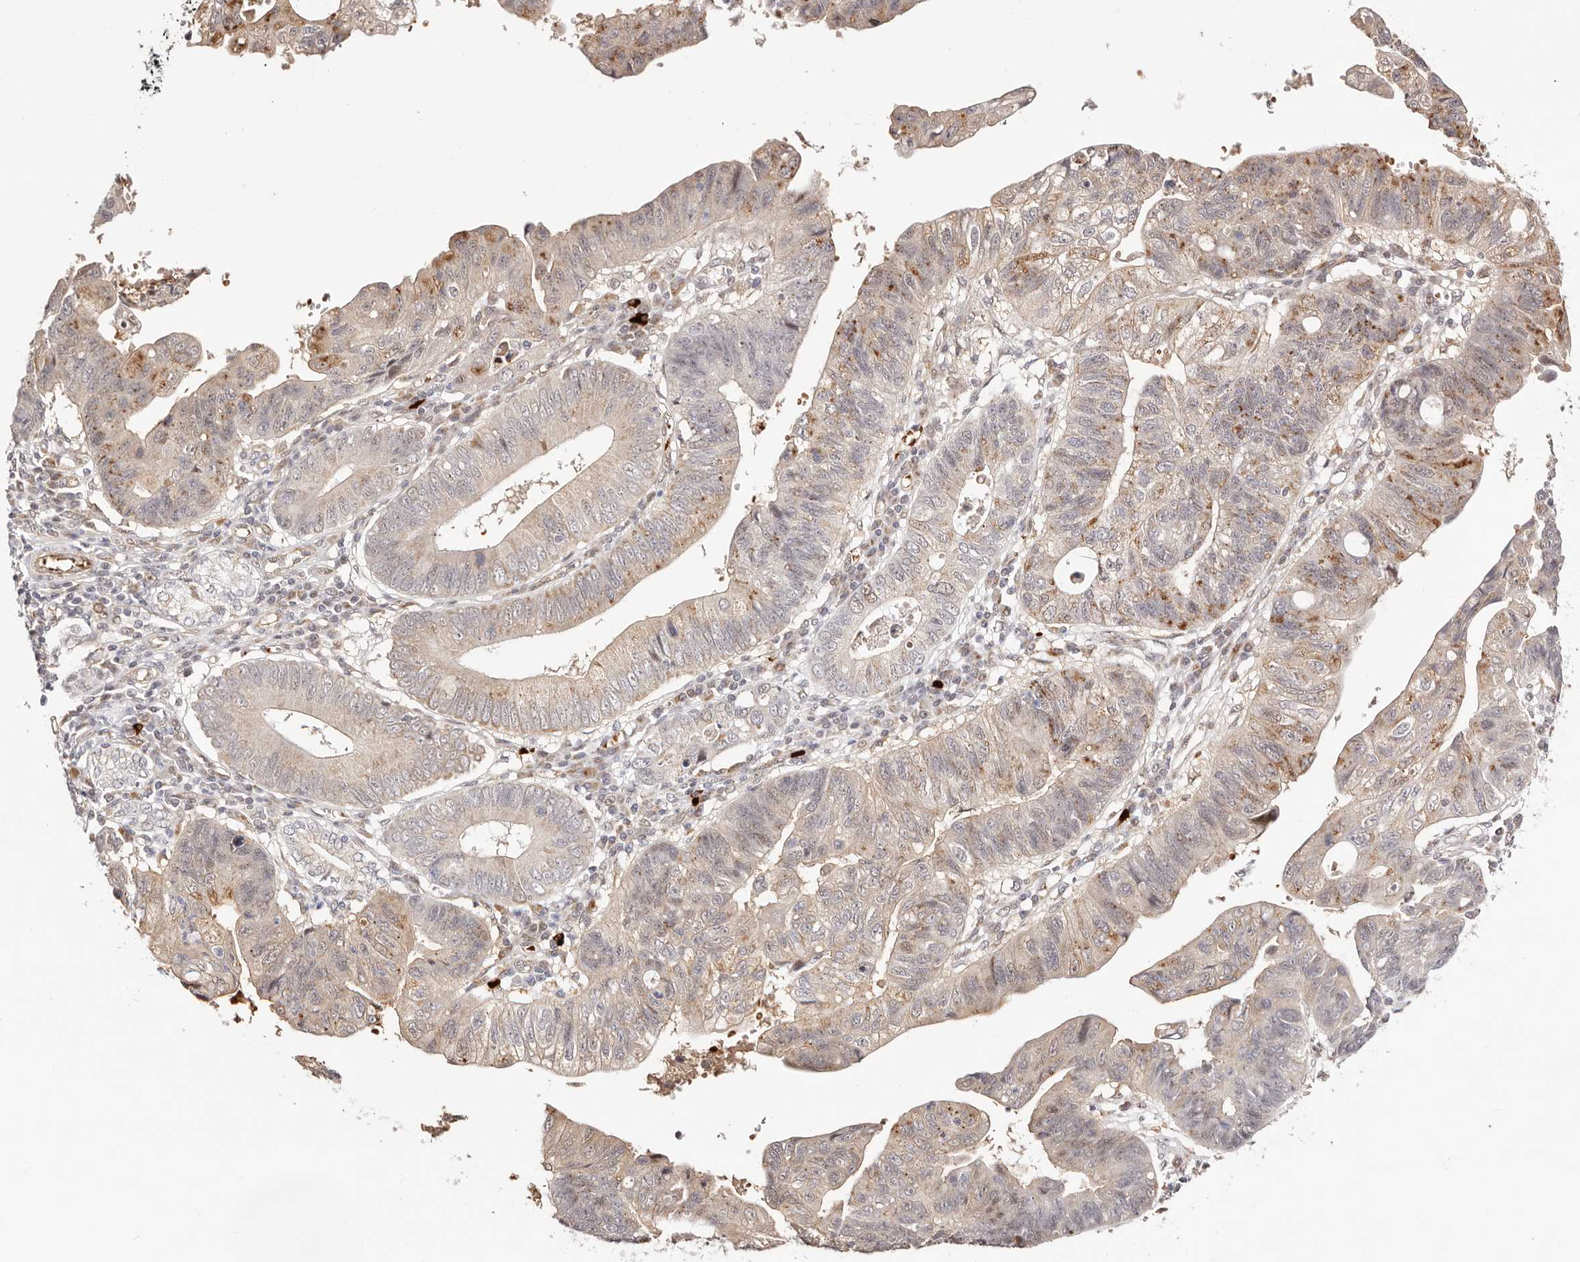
{"staining": {"intensity": "moderate", "quantity": "<25%", "location": "cytoplasmic/membranous"}, "tissue": "stomach cancer", "cell_type": "Tumor cells", "image_type": "cancer", "snomed": [{"axis": "morphology", "description": "Adenocarcinoma, NOS"}, {"axis": "topography", "description": "Stomach"}], "caption": "Stomach cancer stained for a protein (brown) displays moderate cytoplasmic/membranous positive expression in approximately <25% of tumor cells.", "gene": "WRN", "patient": {"sex": "male", "age": 59}}